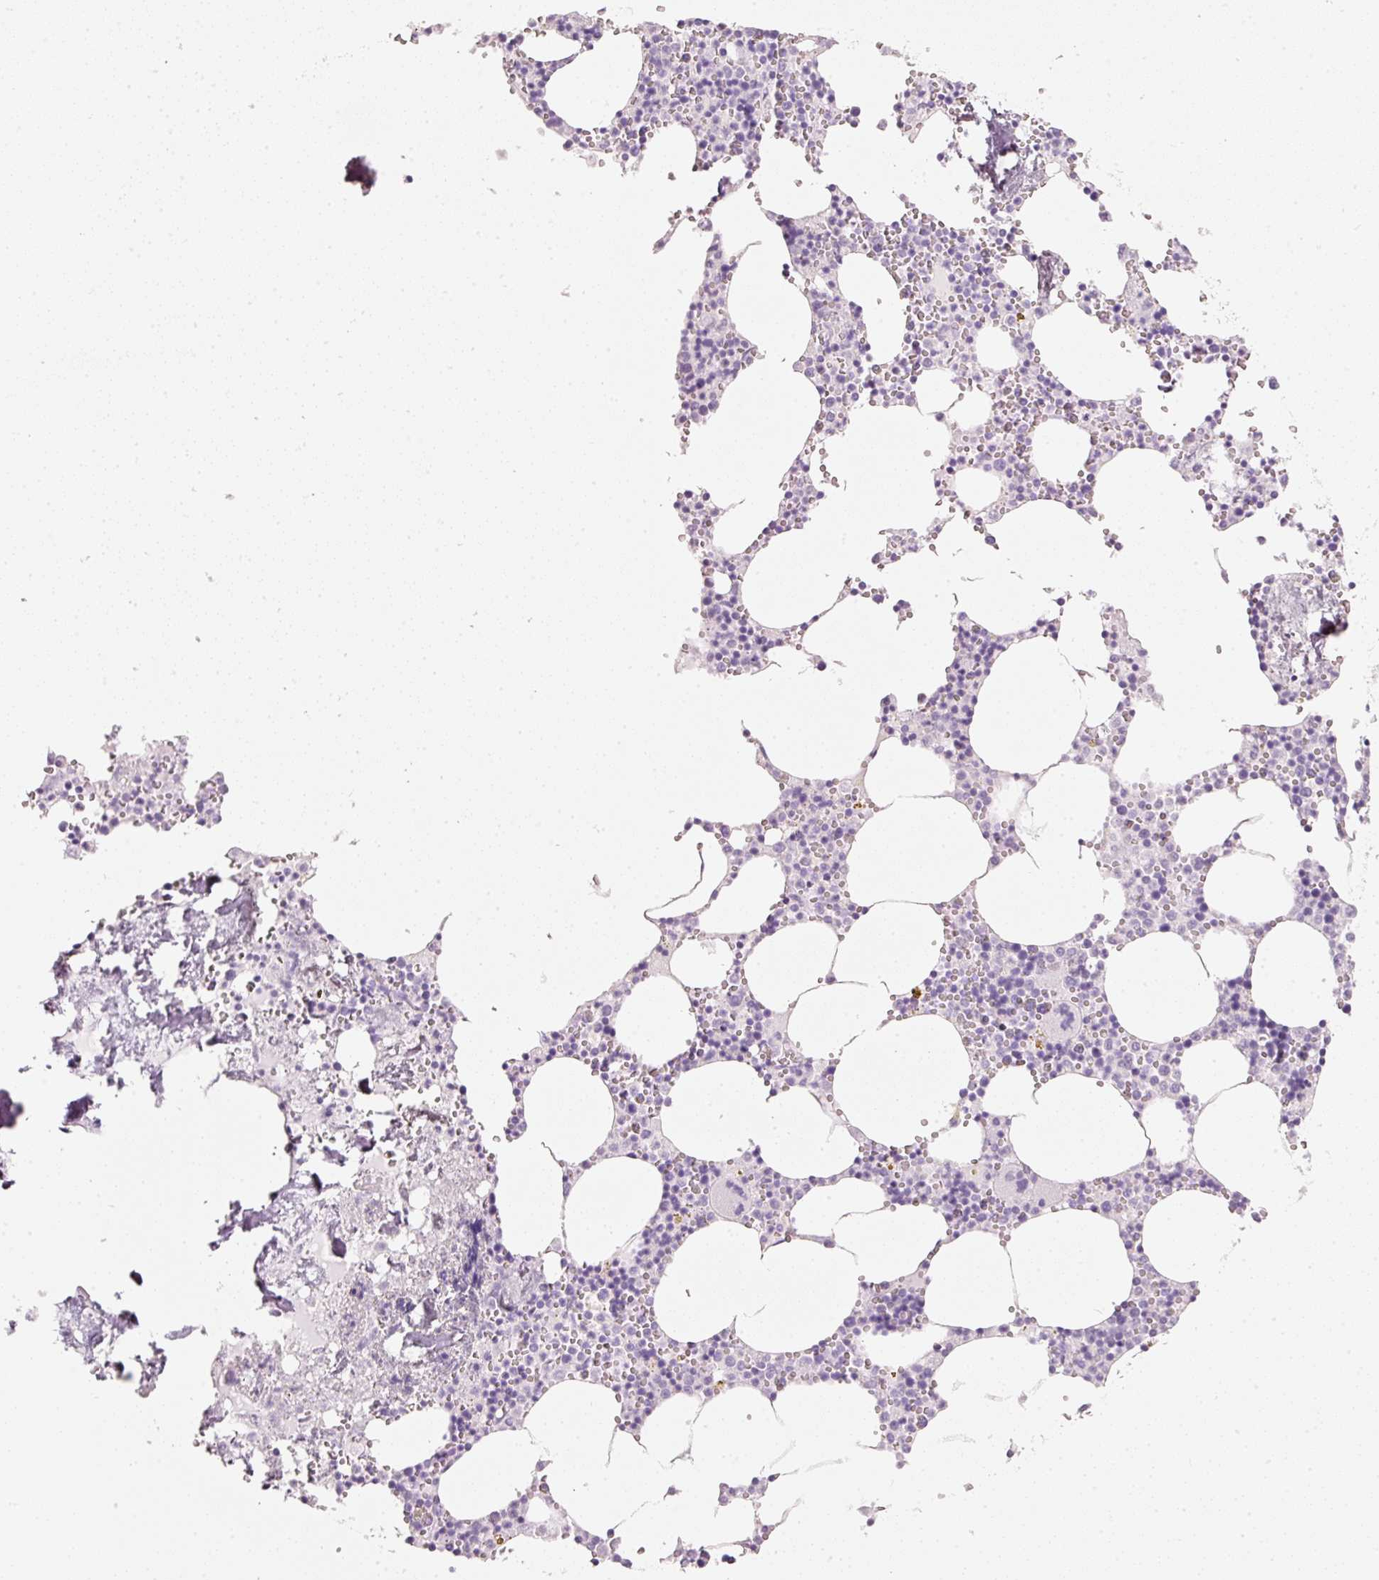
{"staining": {"intensity": "negative", "quantity": "none", "location": "none"}, "tissue": "bone marrow", "cell_type": "Hematopoietic cells", "image_type": "normal", "snomed": [{"axis": "morphology", "description": "Normal tissue, NOS"}, {"axis": "topography", "description": "Bone marrow"}], "caption": "Immunohistochemistry of normal human bone marrow demonstrates no expression in hematopoietic cells.", "gene": "PDXDC1", "patient": {"sex": "male", "age": 54}}